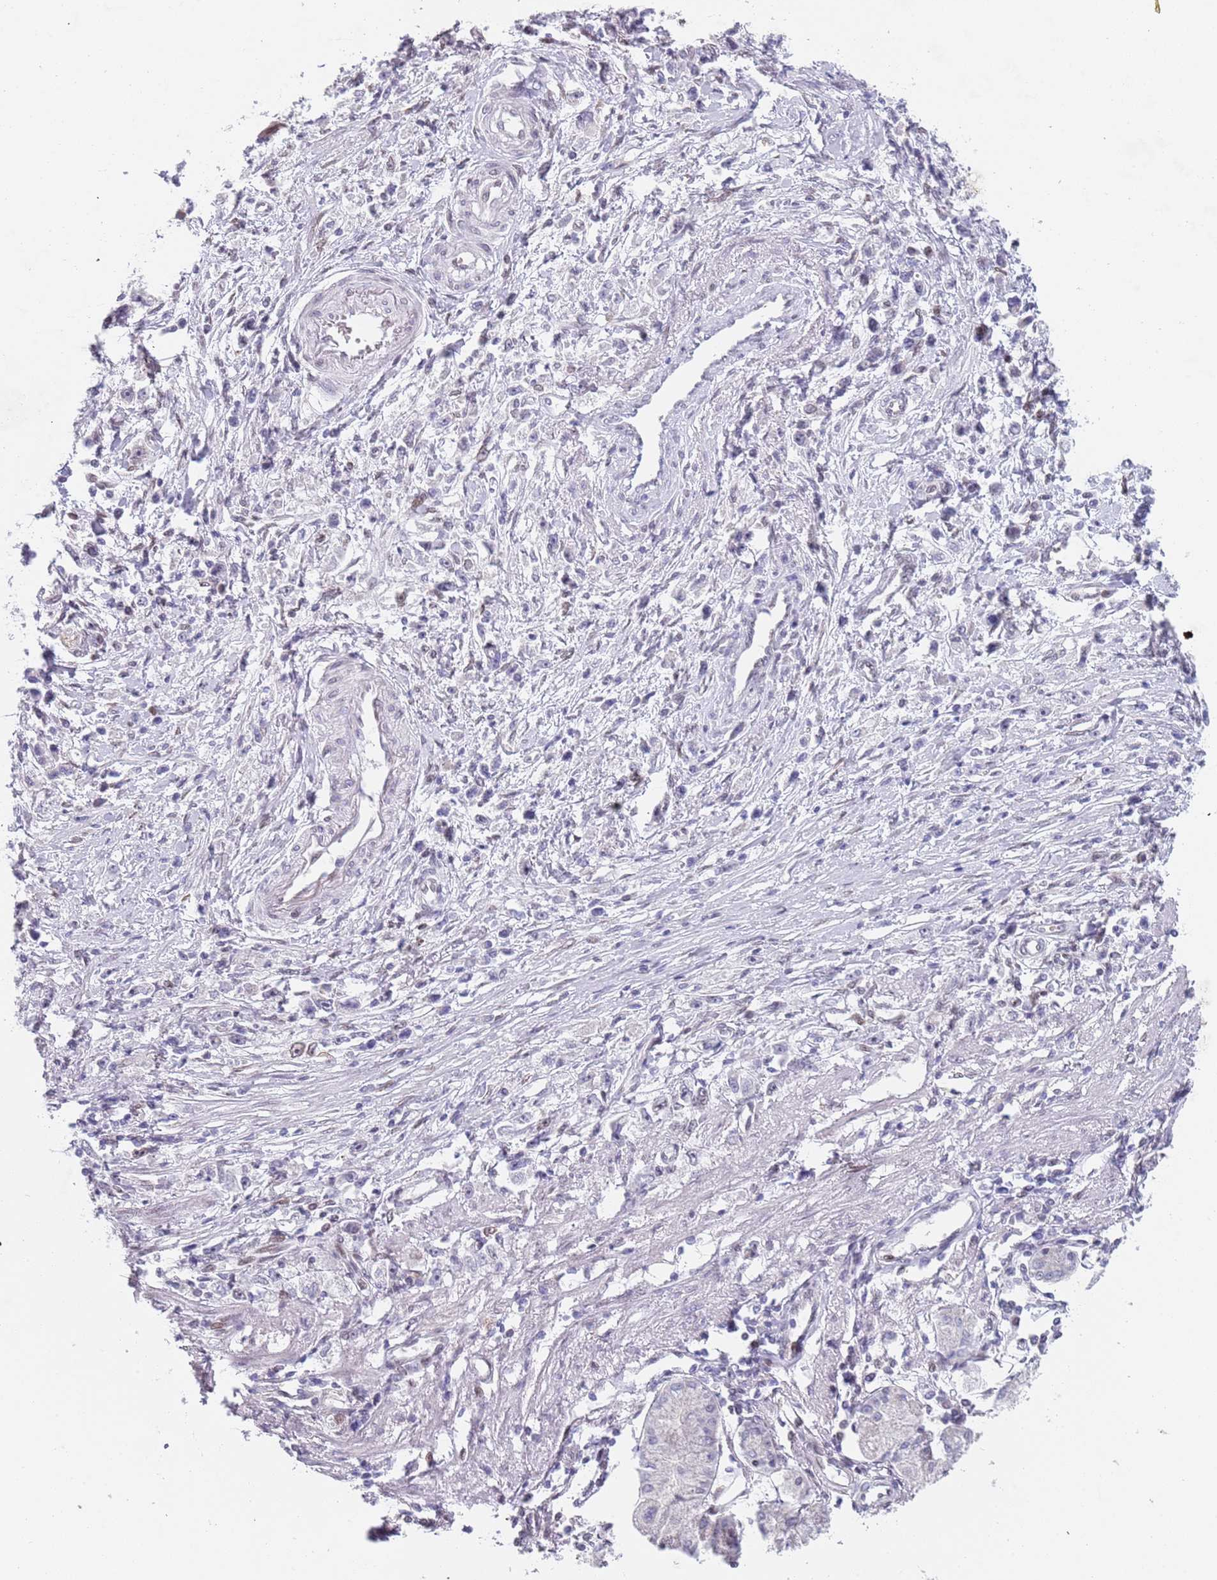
{"staining": {"intensity": "weak", "quantity": "<25%", "location": "cytoplasmic/membranous,nuclear"}, "tissue": "stomach cancer", "cell_type": "Tumor cells", "image_type": "cancer", "snomed": [{"axis": "morphology", "description": "Adenocarcinoma, NOS"}, {"axis": "topography", "description": "Stomach"}], "caption": "Tumor cells show no significant expression in stomach cancer. (IHC, brightfield microscopy, high magnification).", "gene": "KLHDC2", "patient": {"sex": "female", "age": 59}}